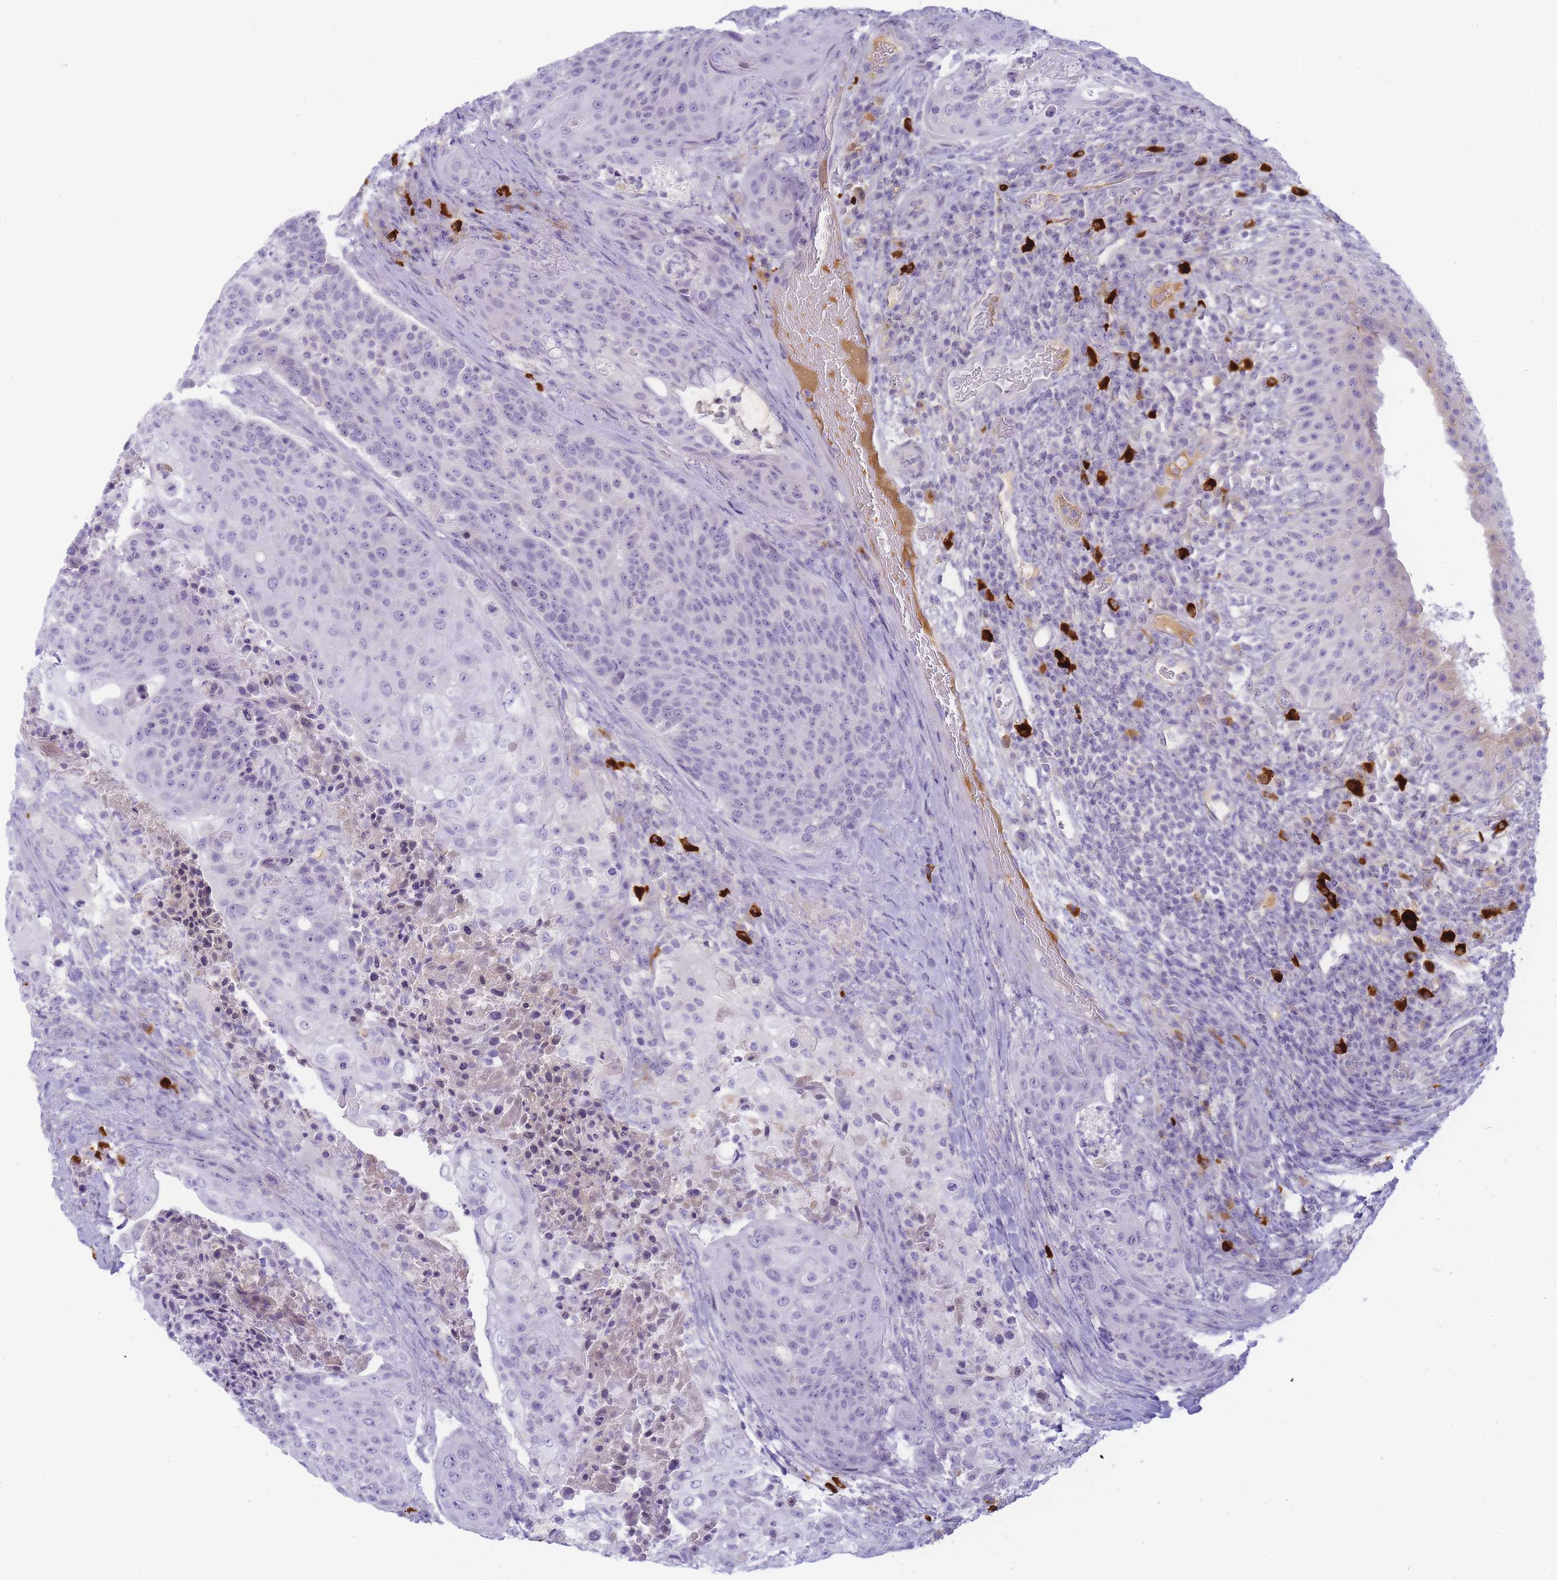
{"staining": {"intensity": "negative", "quantity": "none", "location": "none"}, "tissue": "urothelial cancer", "cell_type": "Tumor cells", "image_type": "cancer", "snomed": [{"axis": "morphology", "description": "Urothelial carcinoma, High grade"}, {"axis": "topography", "description": "Urinary bladder"}], "caption": "This micrograph is of urothelial carcinoma (high-grade) stained with IHC to label a protein in brown with the nuclei are counter-stained blue. There is no positivity in tumor cells. The staining was performed using DAB (3,3'-diaminobenzidine) to visualize the protein expression in brown, while the nuclei were stained in blue with hematoxylin (Magnification: 20x).", "gene": "RRAD", "patient": {"sex": "female", "age": 63}}